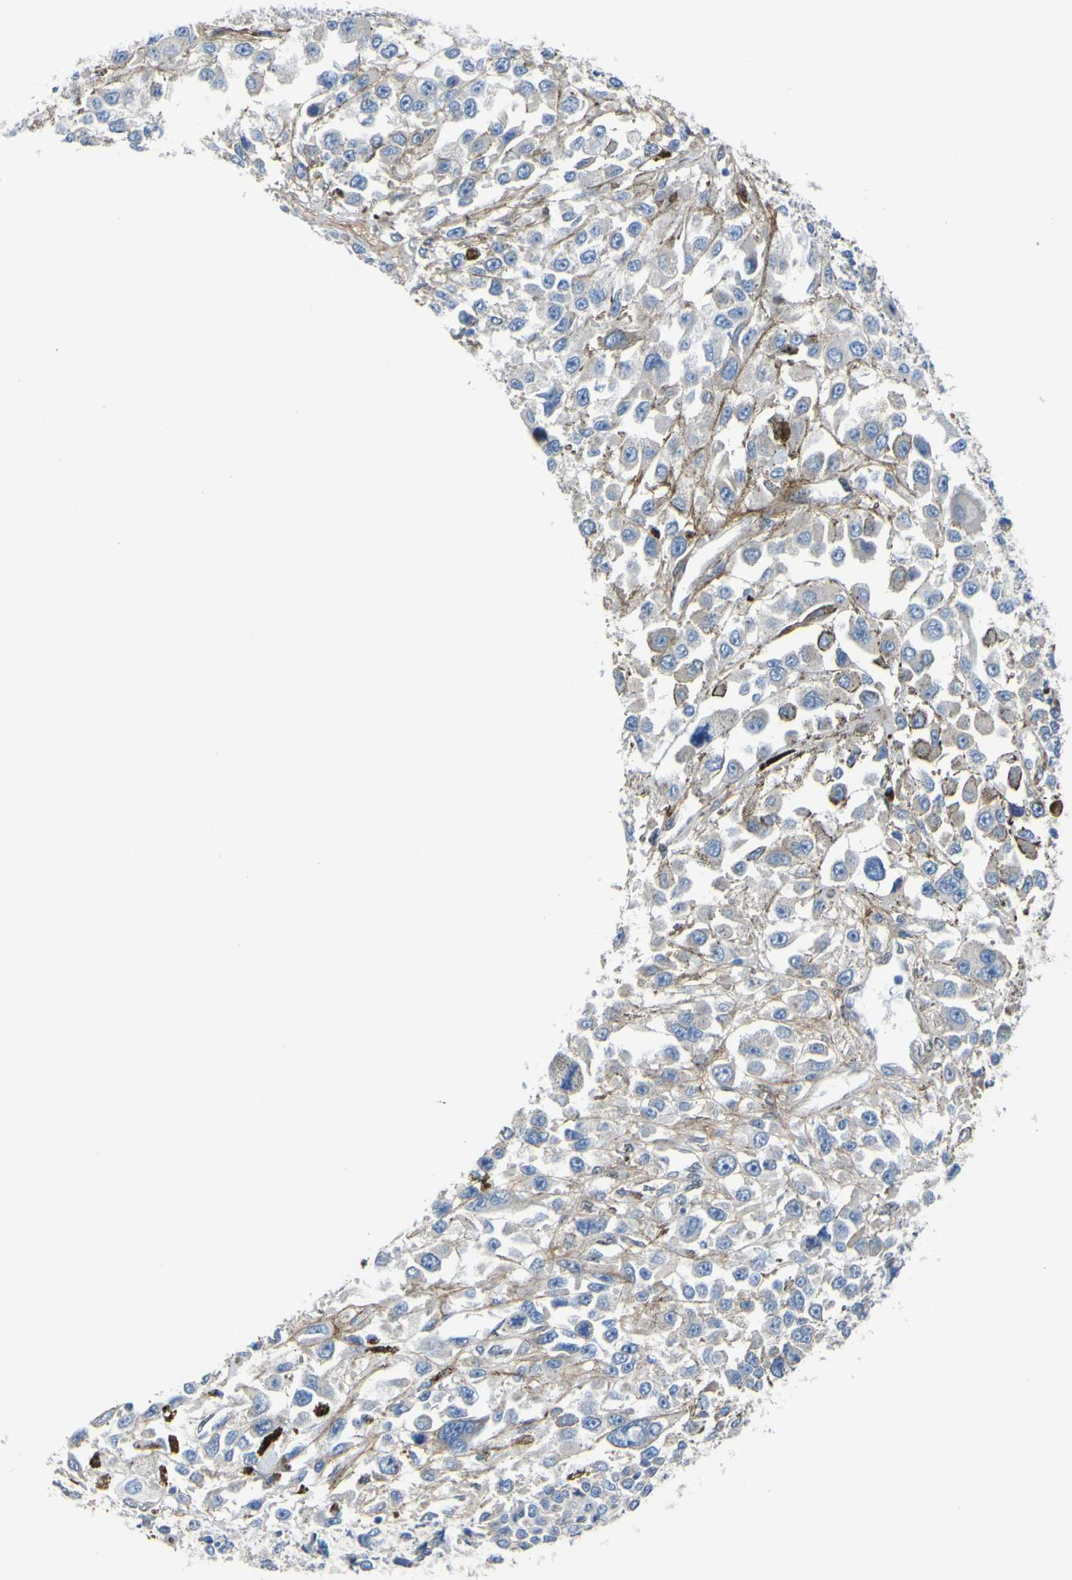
{"staining": {"intensity": "negative", "quantity": "none", "location": "none"}, "tissue": "melanoma", "cell_type": "Tumor cells", "image_type": "cancer", "snomed": [{"axis": "morphology", "description": "Malignant melanoma, Metastatic site"}, {"axis": "topography", "description": "Lymph node"}], "caption": "Immunohistochemical staining of human melanoma reveals no significant expression in tumor cells.", "gene": "LRRN1", "patient": {"sex": "male", "age": 59}}